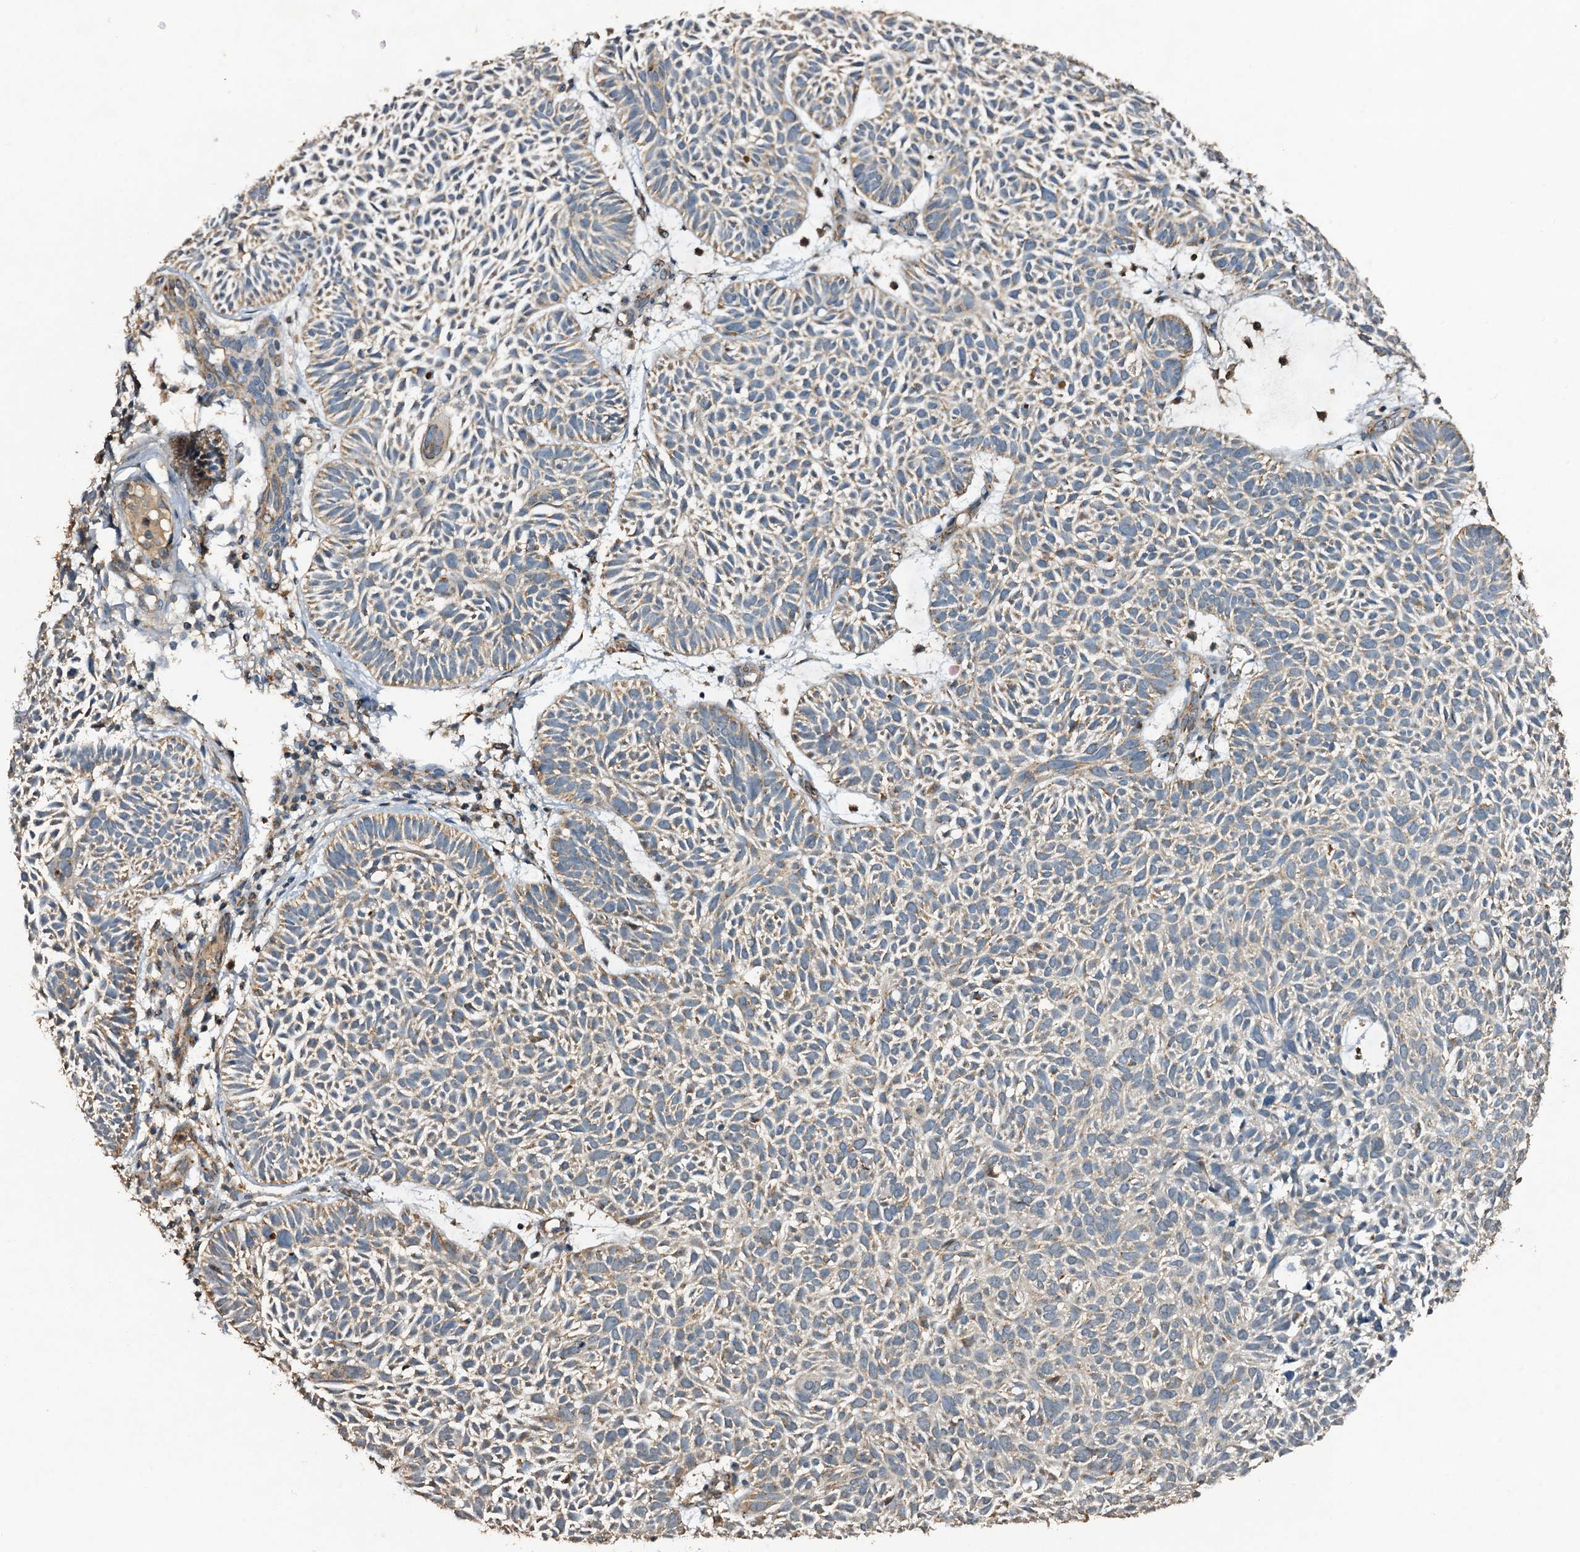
{"staining": {"intensity": "weak", "quantity": "<25%", "location": "cytoplasmic/membranous"}, "tissue": "skin cancer", "cell_type": "Tumor cells", "image_type": "cancer", "snomed": [{"axis": "morphology", "description": "Basal cell carcinoma"}, {"axis": "topography", "description": "Skin"}], "caption": "Skin cancer was stained to show a protein in brown. There is no significant staining in tumor cells. (Brightfield microscopy of DAB immunohistochemistry (IHC) at high magnification).", "gene": "NDUFA13", "patient": {"sex": "male", "age": 69}}